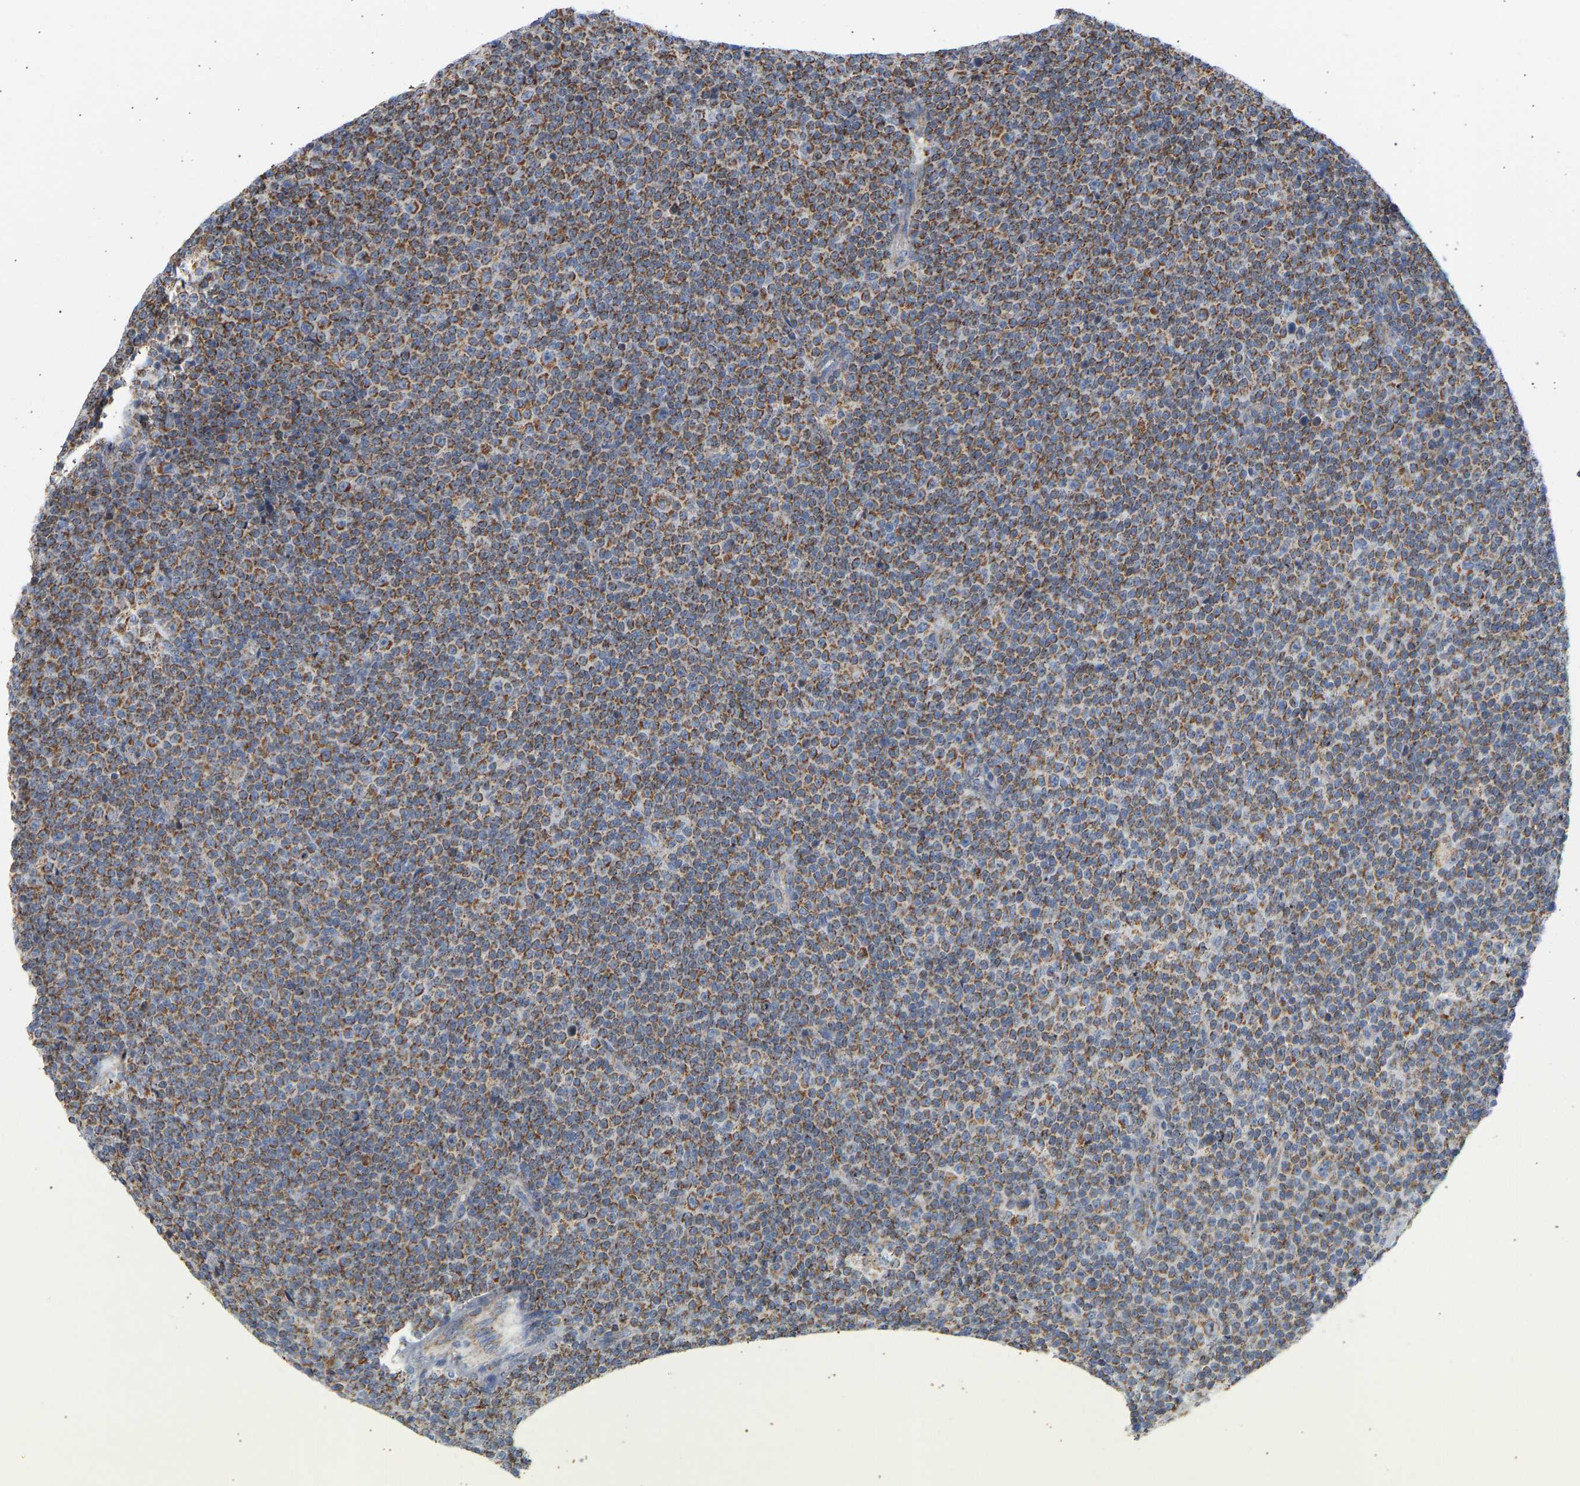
{"staining": {"intensity": "moderate", "quantity": ">75%", "location": "cytoplasmic/membranous"}, "tissue": "lymphoma", "cell_type": "Tumor cells", "image_type": "cancer", "snomed": [{"axis": "morphology", "description": "Malignant lymphoma, non-Hodgkin's type, Low grade"}, {"axis": "topography", "description": "Lymph node"}], "caption": "A high-resolution micrograph shows IHC staining of lymphoma, which displays moderate cytoplasmic/membranous expression in approximately >75% of tumor cells.", "gene": "GRPEL2", "patient": {"sex": "female", "age": 67}}